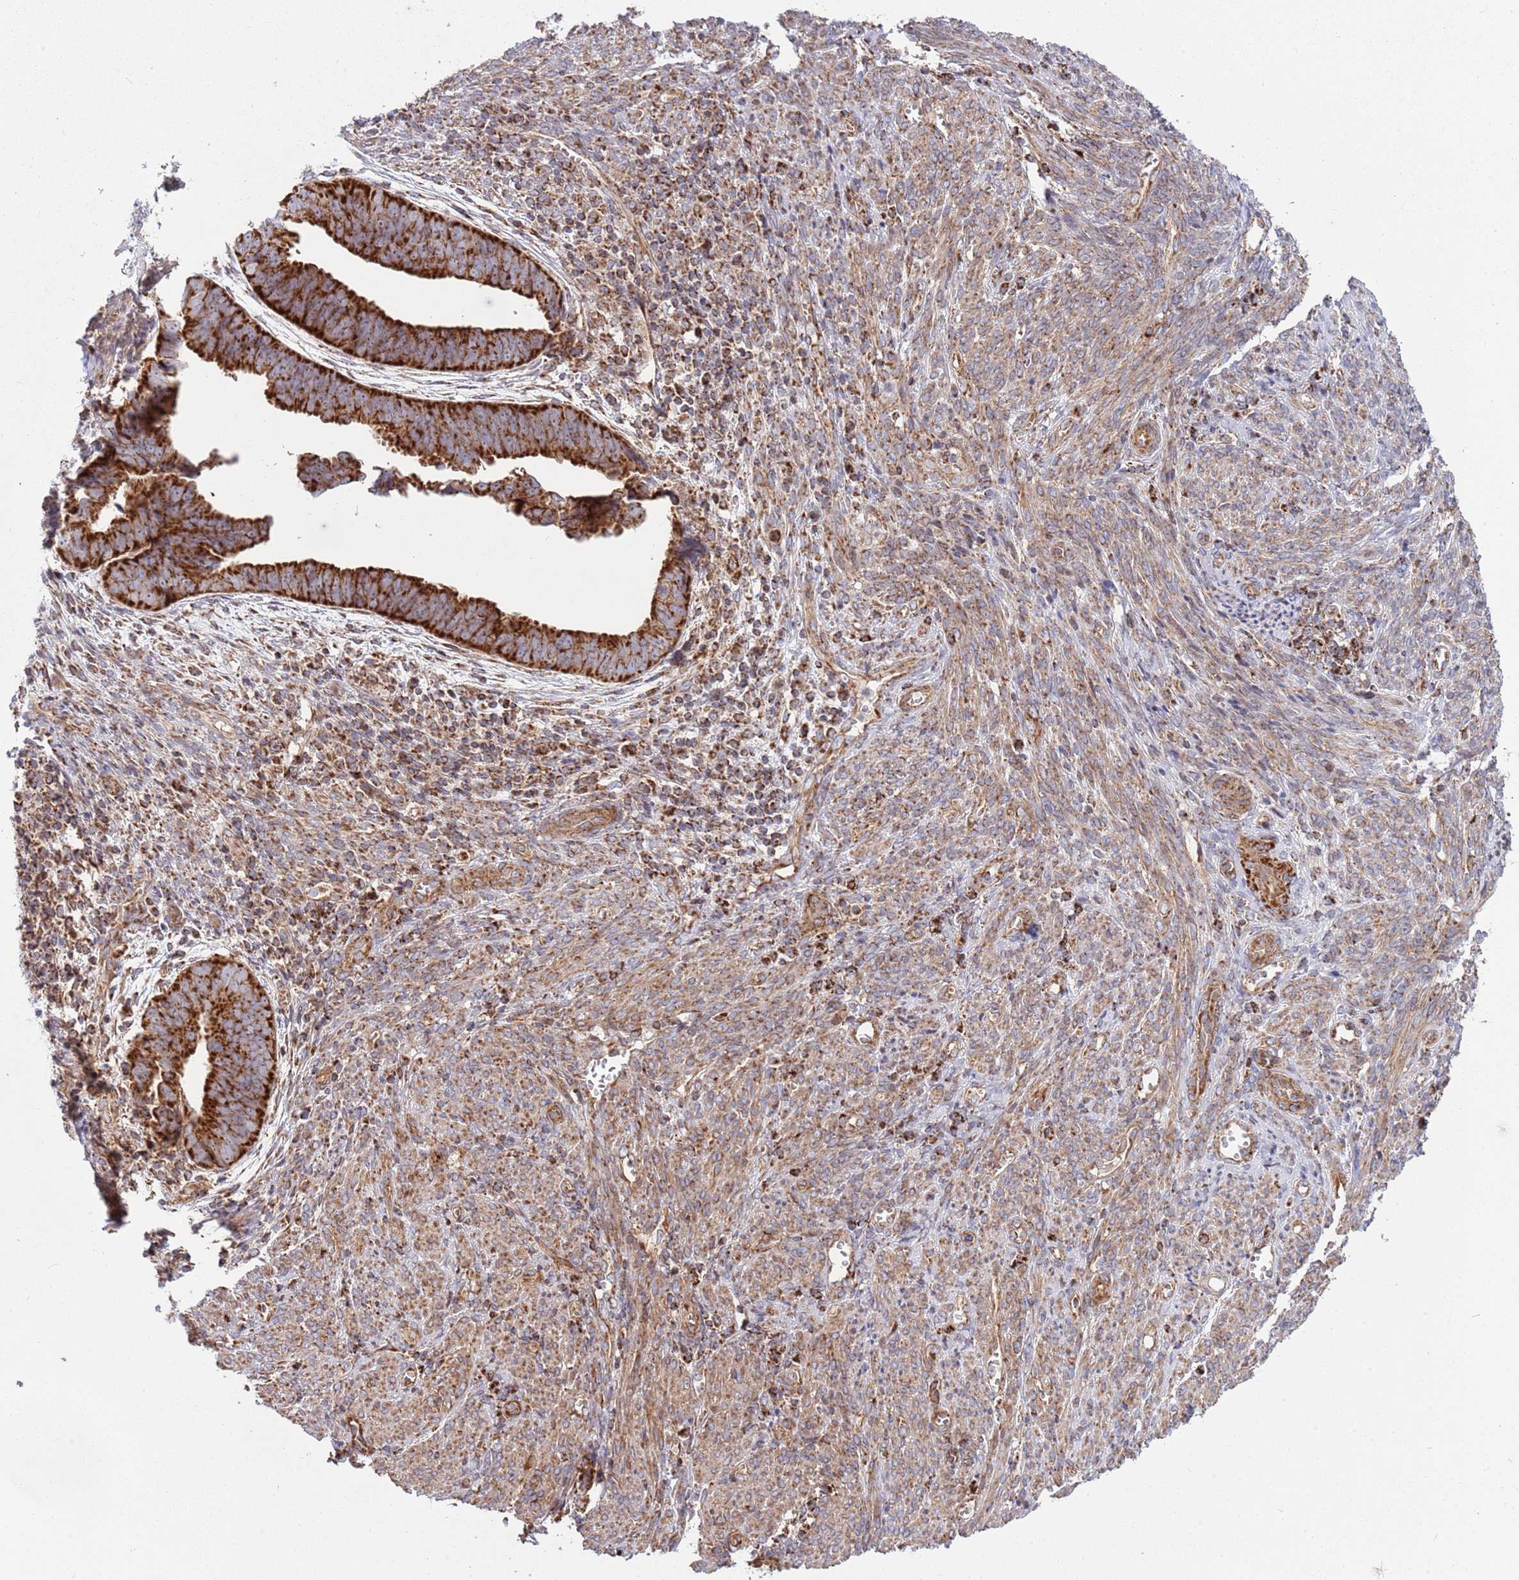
{"staining": {"intensity": "strong", "quantity": ">75%", "location": "cytoplasmic/membranous"}, "tissue": "endometrial cancer", "cell_type": "Tumor cells", "image_type": "cancer", "snomed": [{"axis": "morphology", "description": "Adenocarcinoma, NOS"}, {"axis": "topography", "description": "Endometrium"}], "caption": "Tumor cells exhibit high levels of strong cytoplasmic/membranous expression in about >75% of cells in adenocarcinoma (endometrial). The staining is performed using DAB (3,3'-diaminobenzidine) brown chromogen to label protein expression. The nuclei are counter-stained blue using hematoxylin.", "gene": "ATP5PD", "patient": {"sex": "female", "age": 75}}